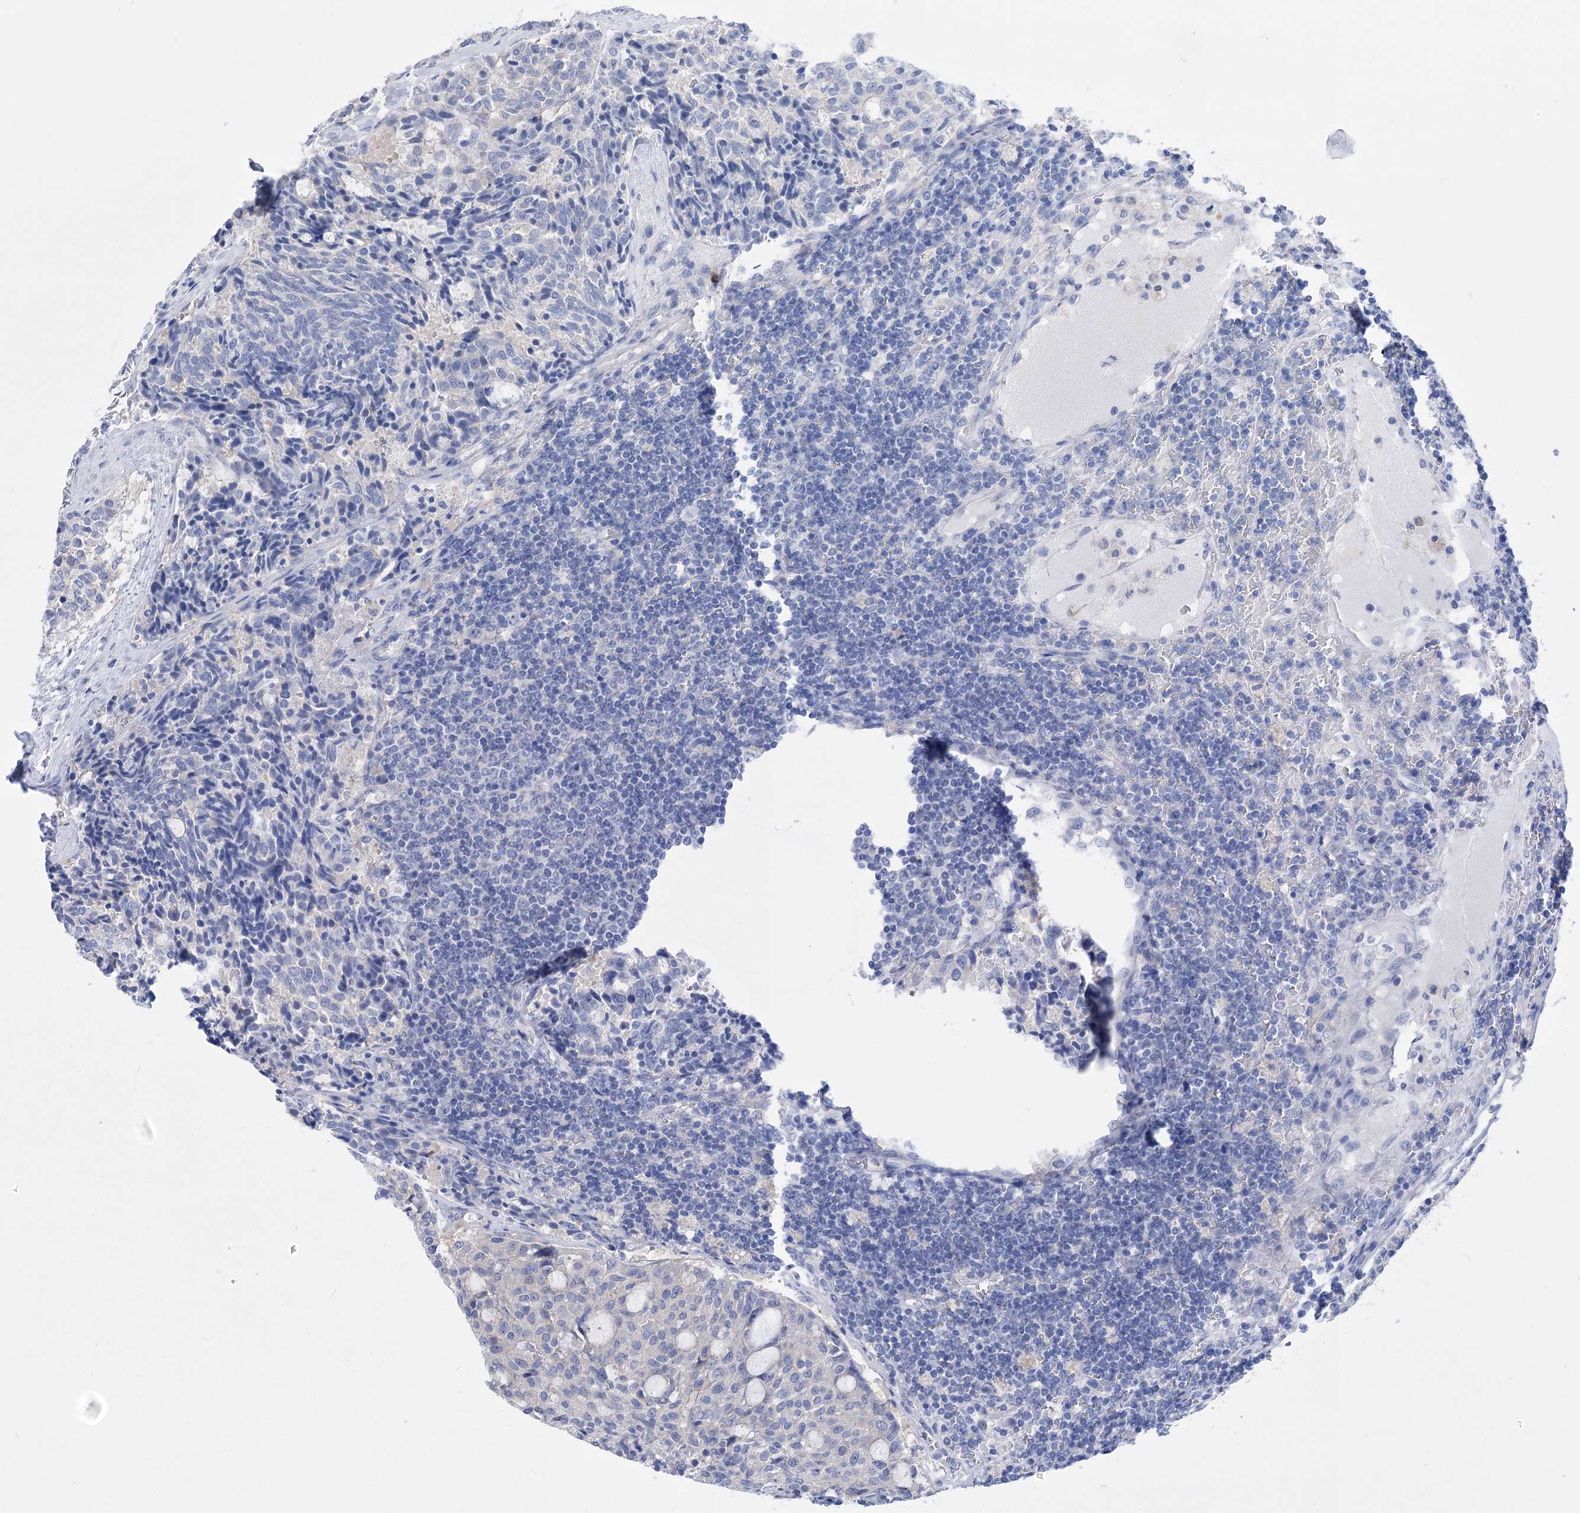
{"staining": {"intensity": "negative", "quantity": "none", "location": "none"}, "tissue": "carcinoid", "cell_type": "Tumor cells", "image_type": "cancer", "snomed": [{"axis": "morphology", "description": "Carcinoid, malignant, NOS"}, {"axis": "topography", "description": "Pancreas"}], "caption": "A photomicrograph of carcinoid (malignant) stained for a protein exhibits no brown staining in tumor cells. (Immunohistochemistry, brightfield microscopy, high magnification).", "gene": "LRRC34", "patient": {"sex": "female", "age": 54}}